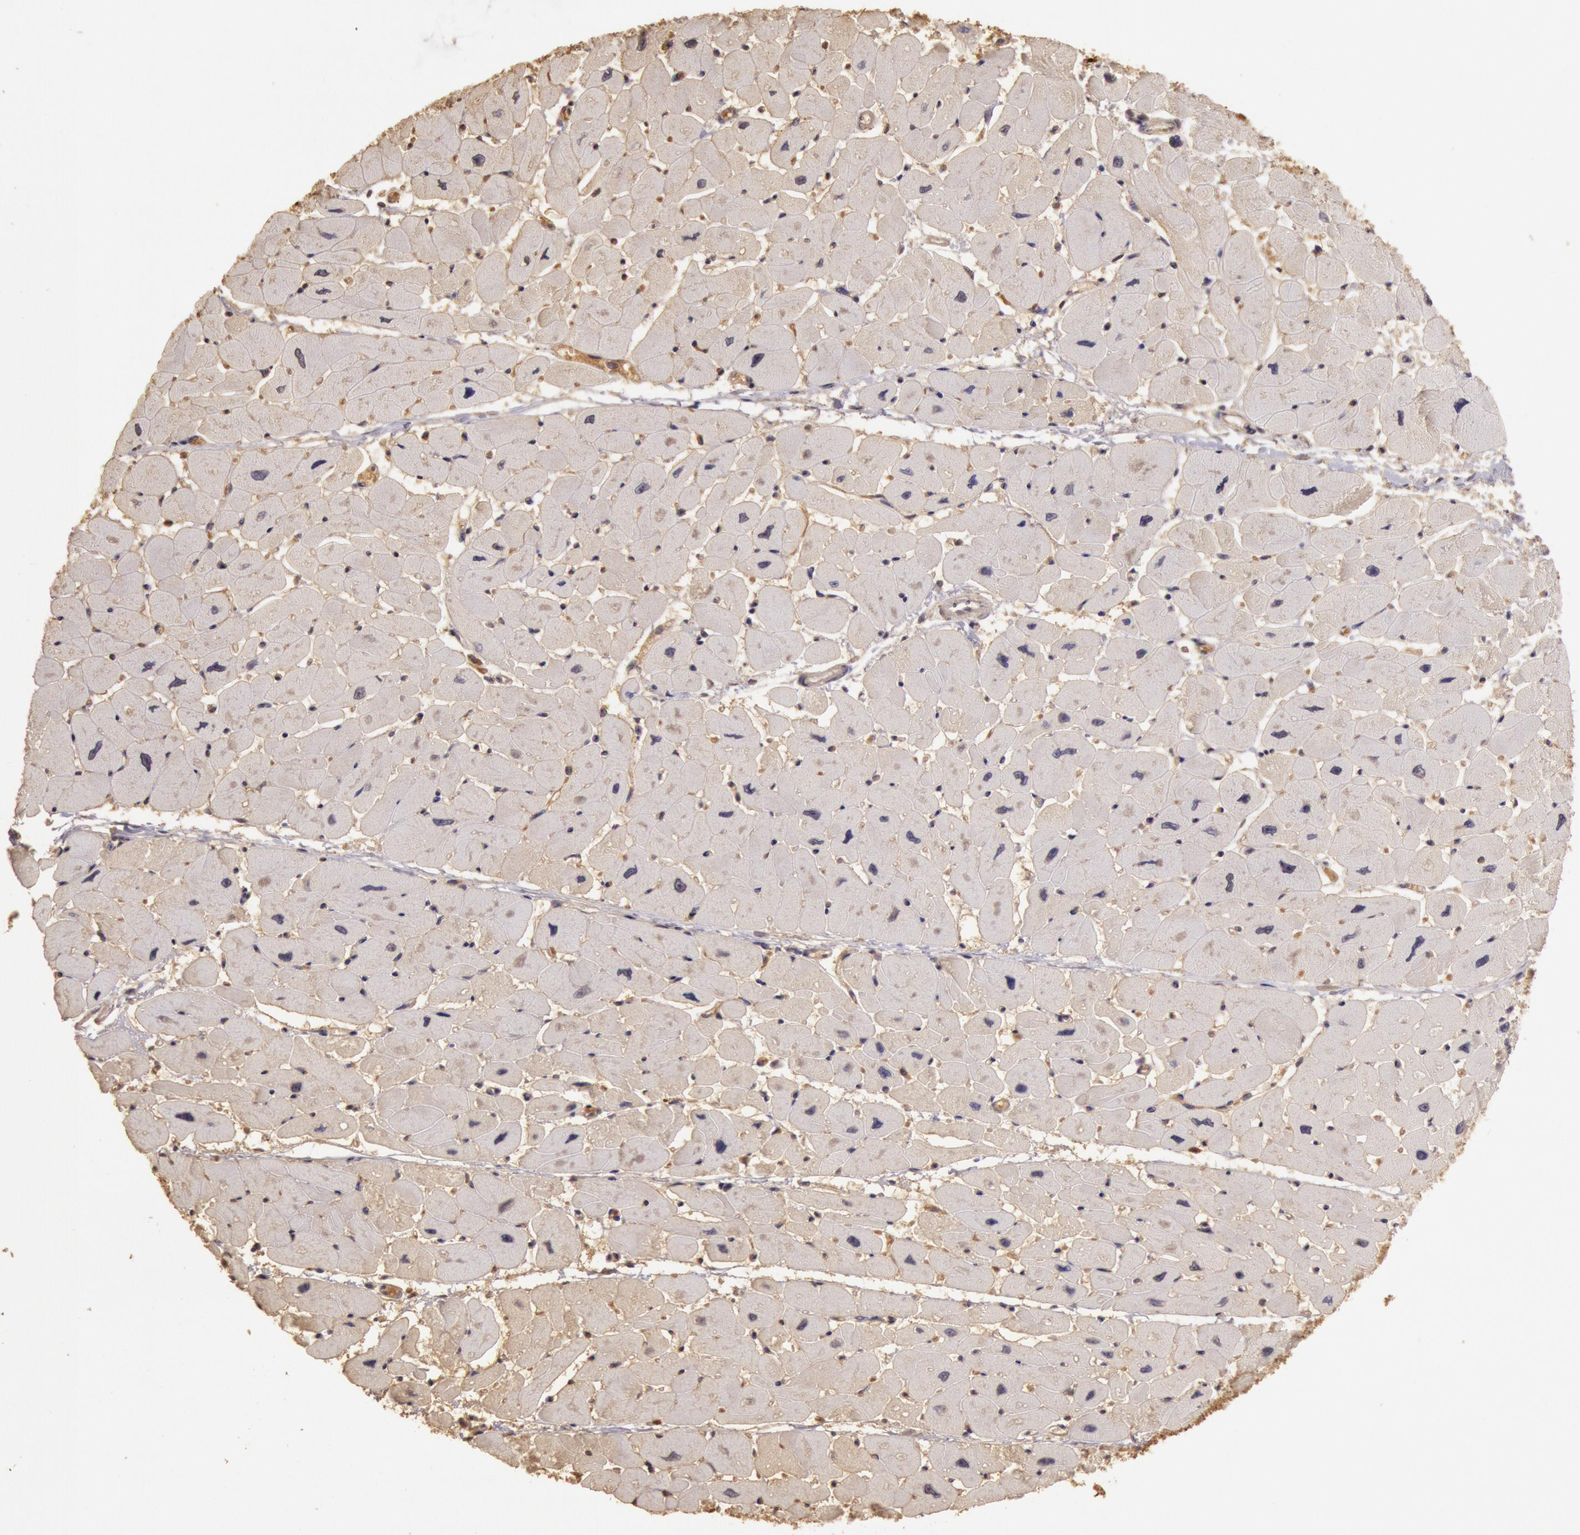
{"staining": {"intensity": "weak", "quantity": "<25%", "location": "nuclear"}, "tissue": "heart muscle", "cell_type": "Cardiomyocytes", "image_type": "normal", "snomed": [{"axis": "morphology", "description": "Normal tissue, NOS"}, {"axis": "topography", "description": "Heart"}], "caption": "Heart muscle stained for a protein using immunohistochemistry (IHC) reveals no staining cardiomyocytes.", "gene": "SOD1", "patient": {"sex": "female", "age": 19}}